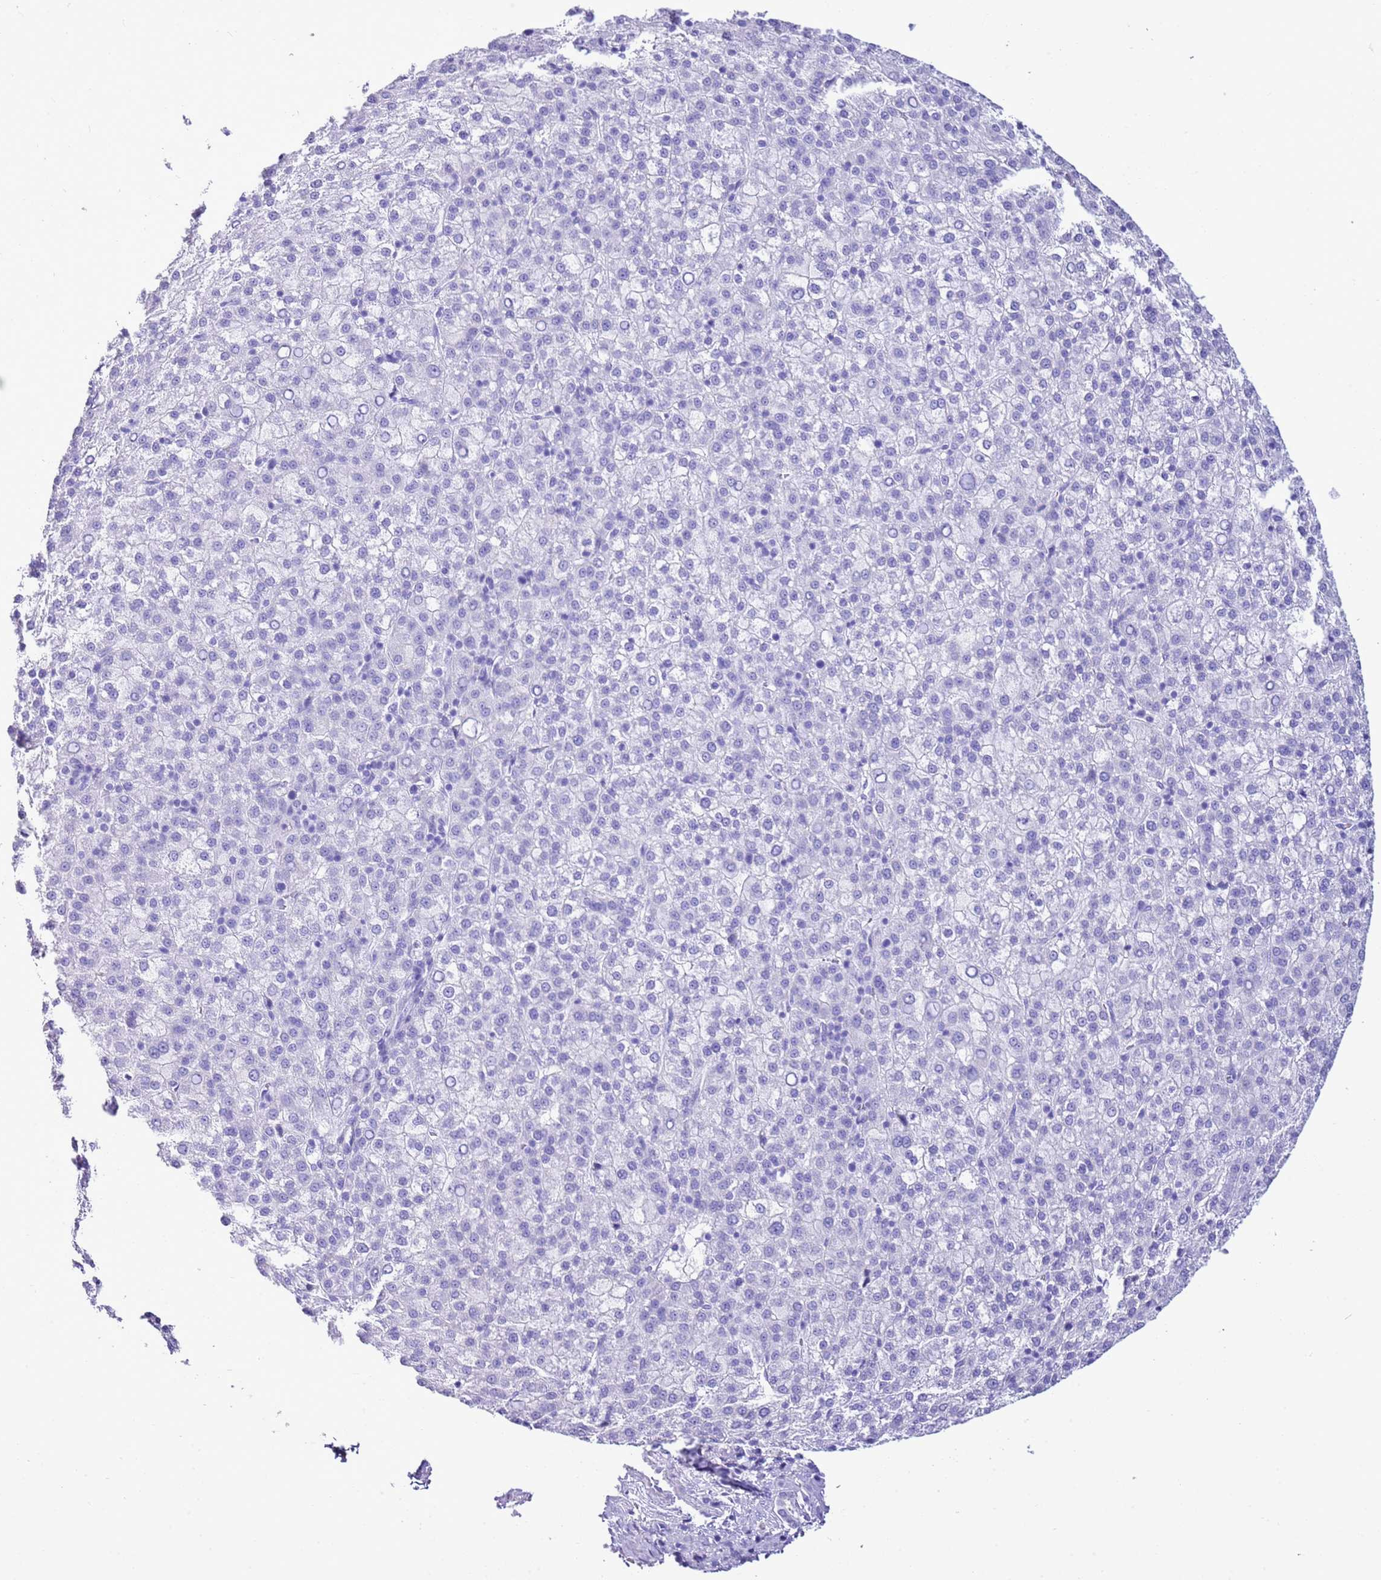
{"staining": {"intensity": "negative", "quantity": "none", "location": "none"}, "tissue": "liver cancer", "cell_type": "Tumor cells", "image_type": "cancer", "snomed": [{"axis": "morphology", "description": "Carcinoma, Hepatocellular, NOS"}, {"axis": "topography", "description": "Liver"}], "caption": "DAB immunohistochemical staining of human hepatocellular carcinoma (liver) shows no significant staining in tumor cells.", "gene": "KCNC1", "patient": {"sex": "female", "age": 58}}